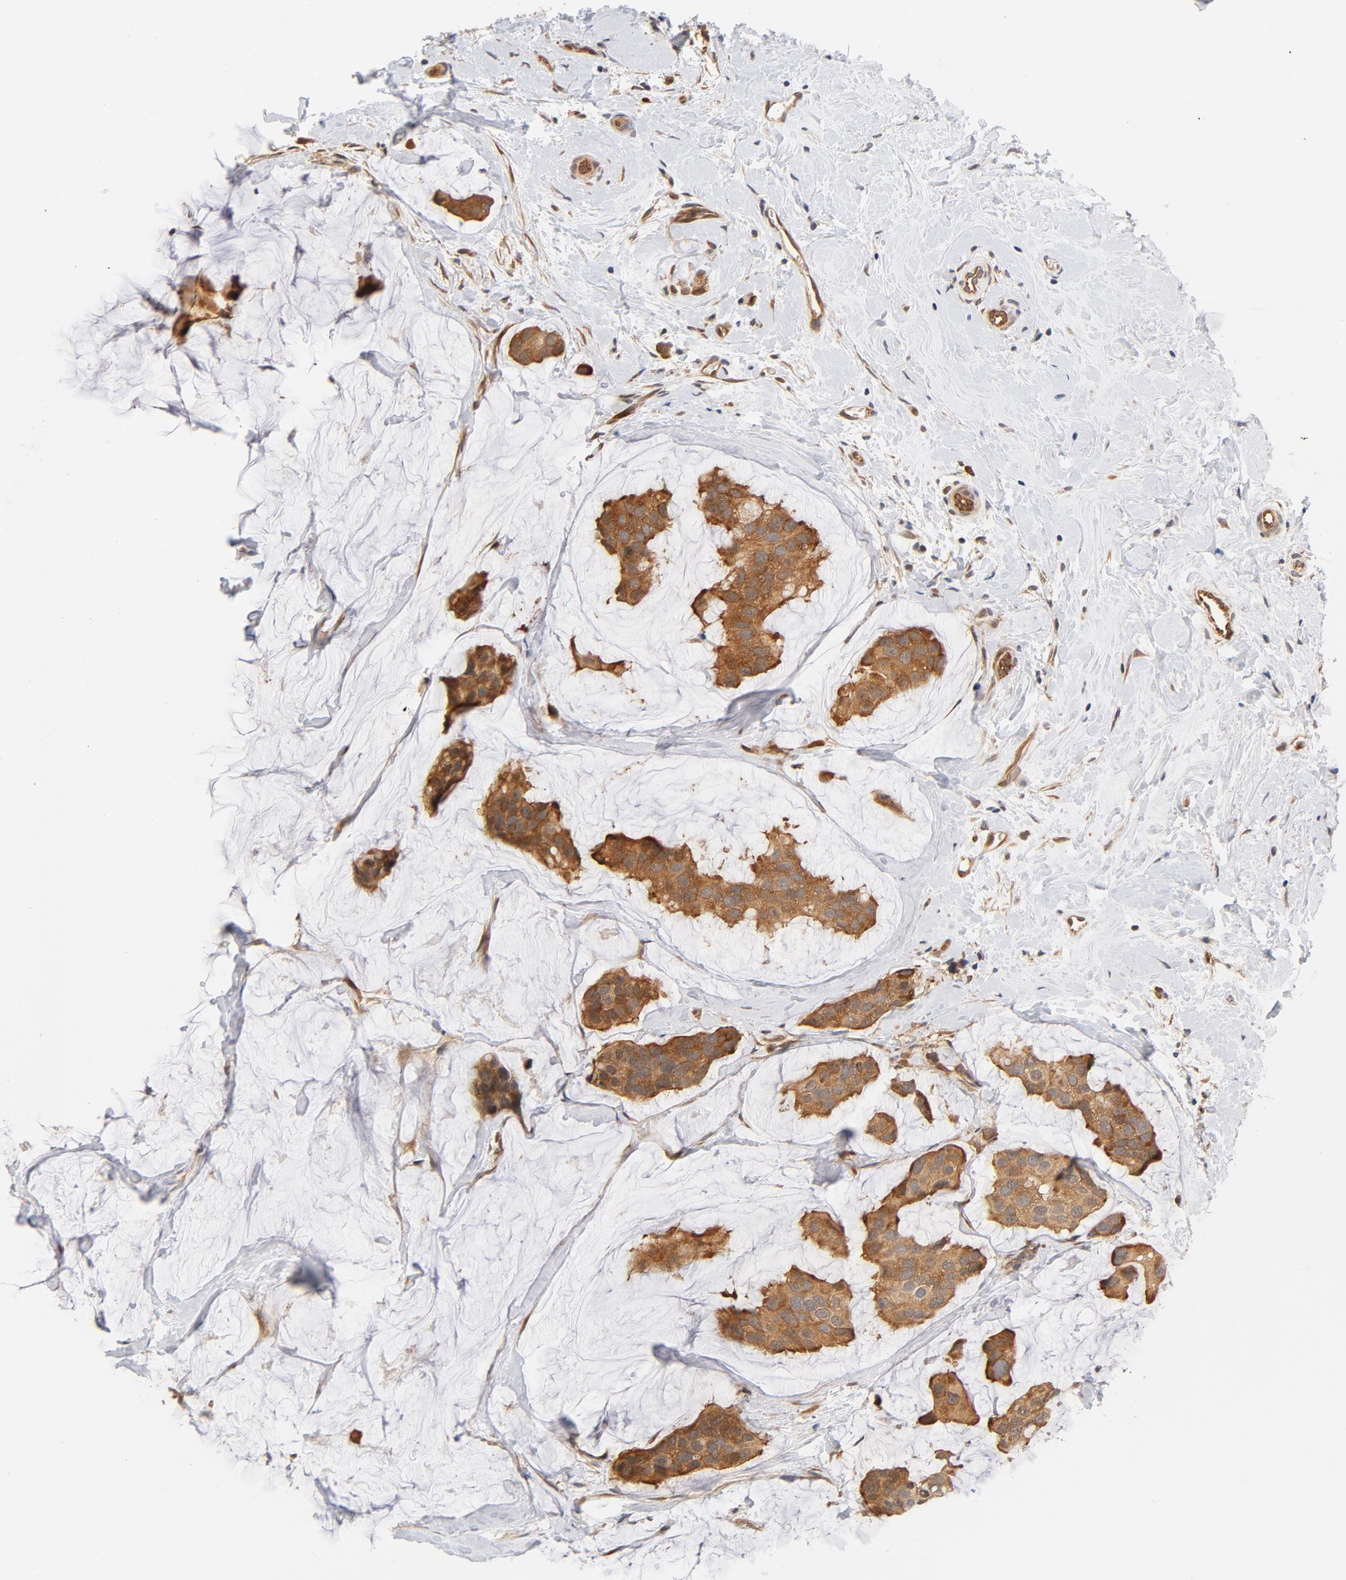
{"staining": {"intensity": "moderate", "quantity": ">75%", "location": "cytoplasmic/membranous"}, "tissue": "breast cancer", "cell_type": "Tumor cells", "image_type": "cancer", "snomed": [{"axis": "morphology", "description": "Normal tissue, NOS"}, {"axis": "morphology", "description": "Duct carcinoma"}, {"axis": "topography", "description": "Breast"}], "caption": "A brown stain shows moderate cytoplasmic/membranous positivity of a protein in intraductal carcinoma (breast) tumor cells. The staining was performed using DAB, with brown indicating positive protein expression. Nuclei are stained blue with hematoxylin.", "gene": "EIF4E", "patient": {"sex": "female", "age": 50}}